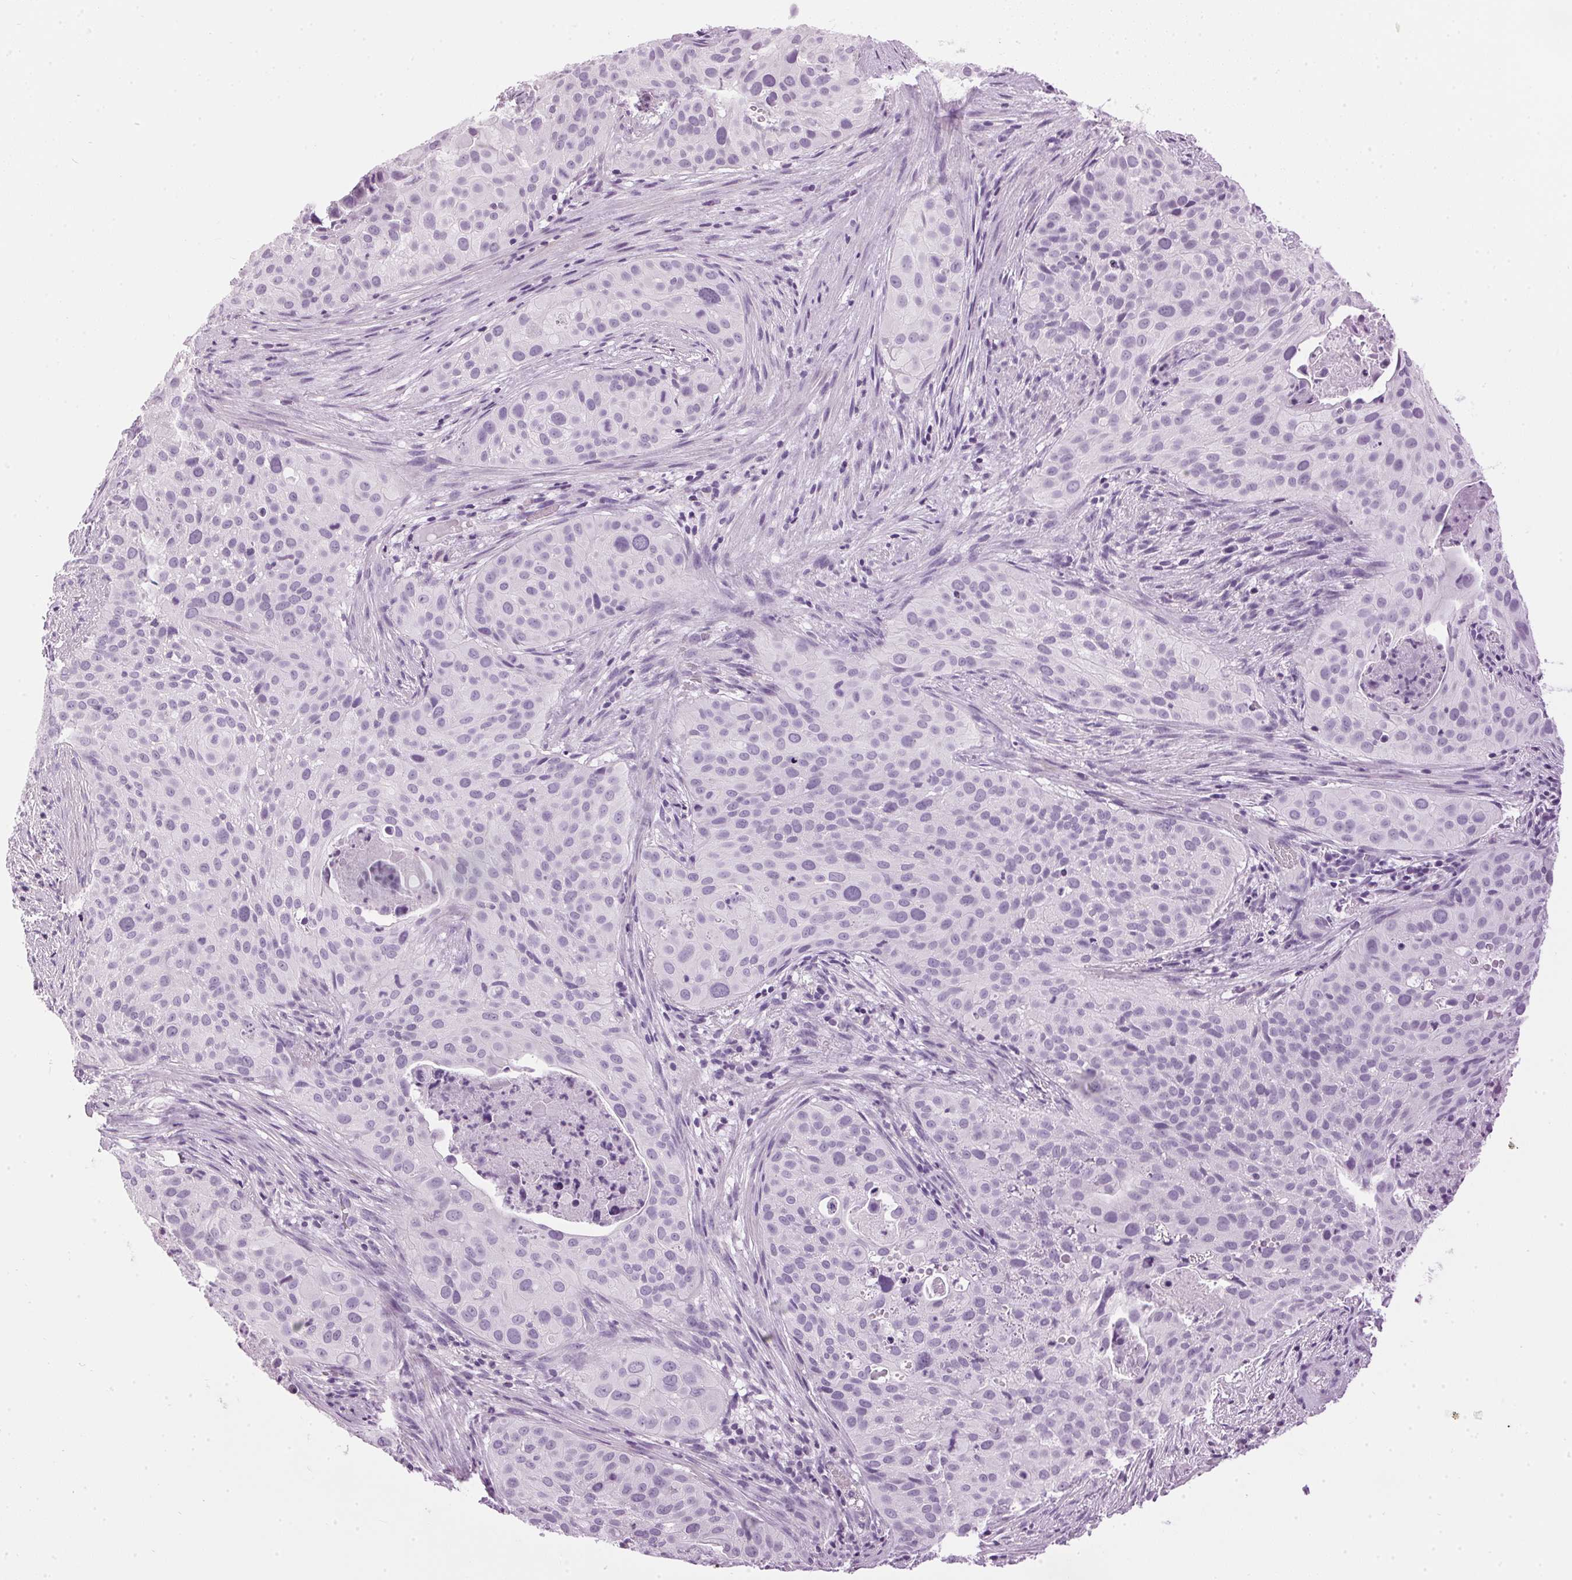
{"staining": {"intensity": "negative", "quantity": "none", "location": "none"}, "tissue": "cervical cancer", "cell_type": "Tumor cells", "image_type": "cancer", "snomed": [{"axis": "morphology", "description": "Squamous cell carcinoma, NOS"}, {"axis": "topography", "description": "Cervix"}], "caption": "The image reveals no staining of tumor cells in cervical cancer.", "gene": "SP7", "patient": {"sex": "female", "age": 38}}